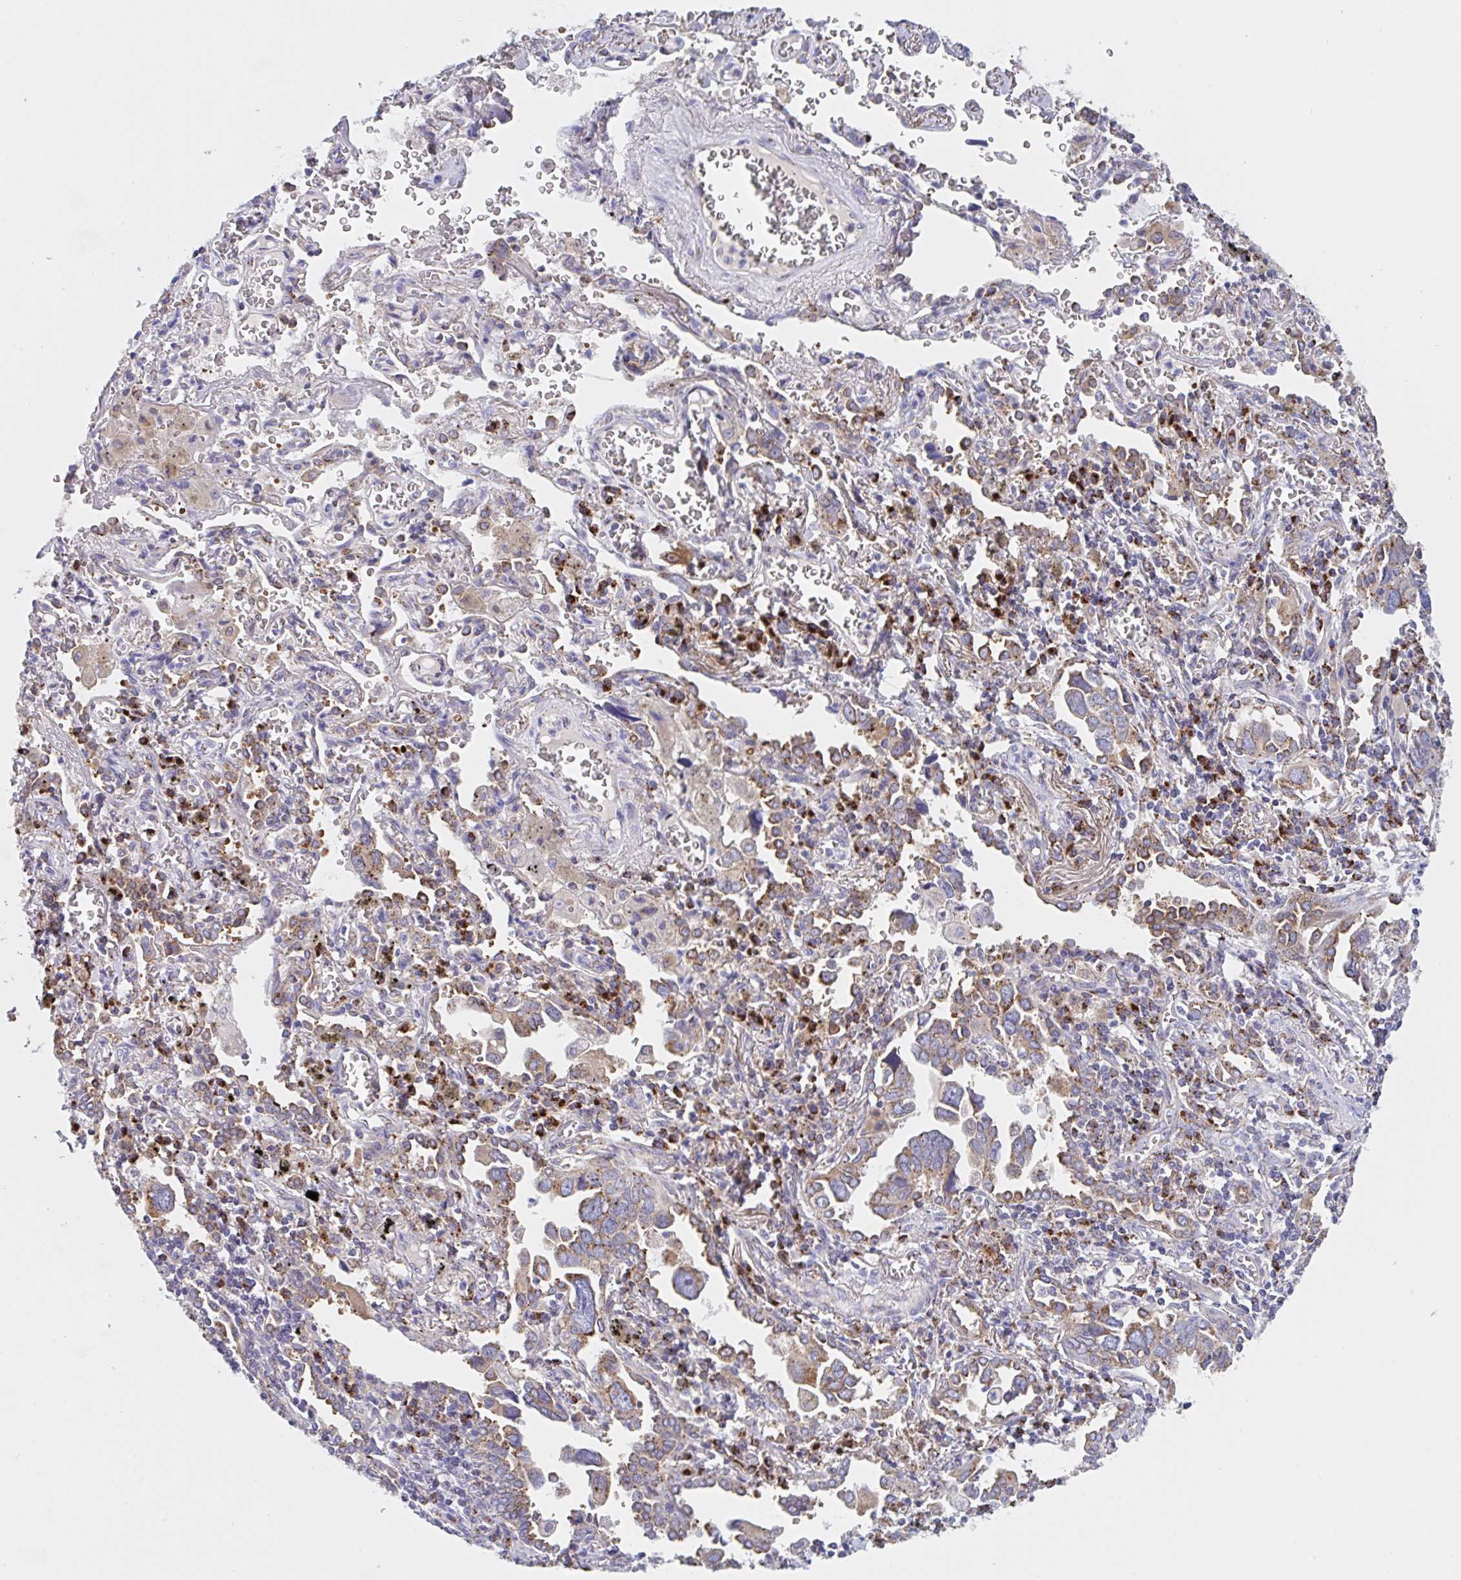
{"staining": {"intensity": "moderate", "quantity": ">75%", "location": "cytoplasmic/membranous"}, "tissue": "lung cancer", "cell_type": "Tumor cells", "image_type": "cancer", "snomed": [{"axis": "morphology", "description": "Adenocarcinoma, NOS"}, {"axis": "topography", "description": "Lung"}], "caption": "Adenocarcinoma (lung) stained with DAB immunohistochemistry exhibits medium levels of moderate cytoplasmic/membranous staining in about >75% of tumor cells. (DAB IHC with brightfield microscopy, high magnification).", "gene": "PROSER3", "patient": {"sex": "male", "age": 76}}